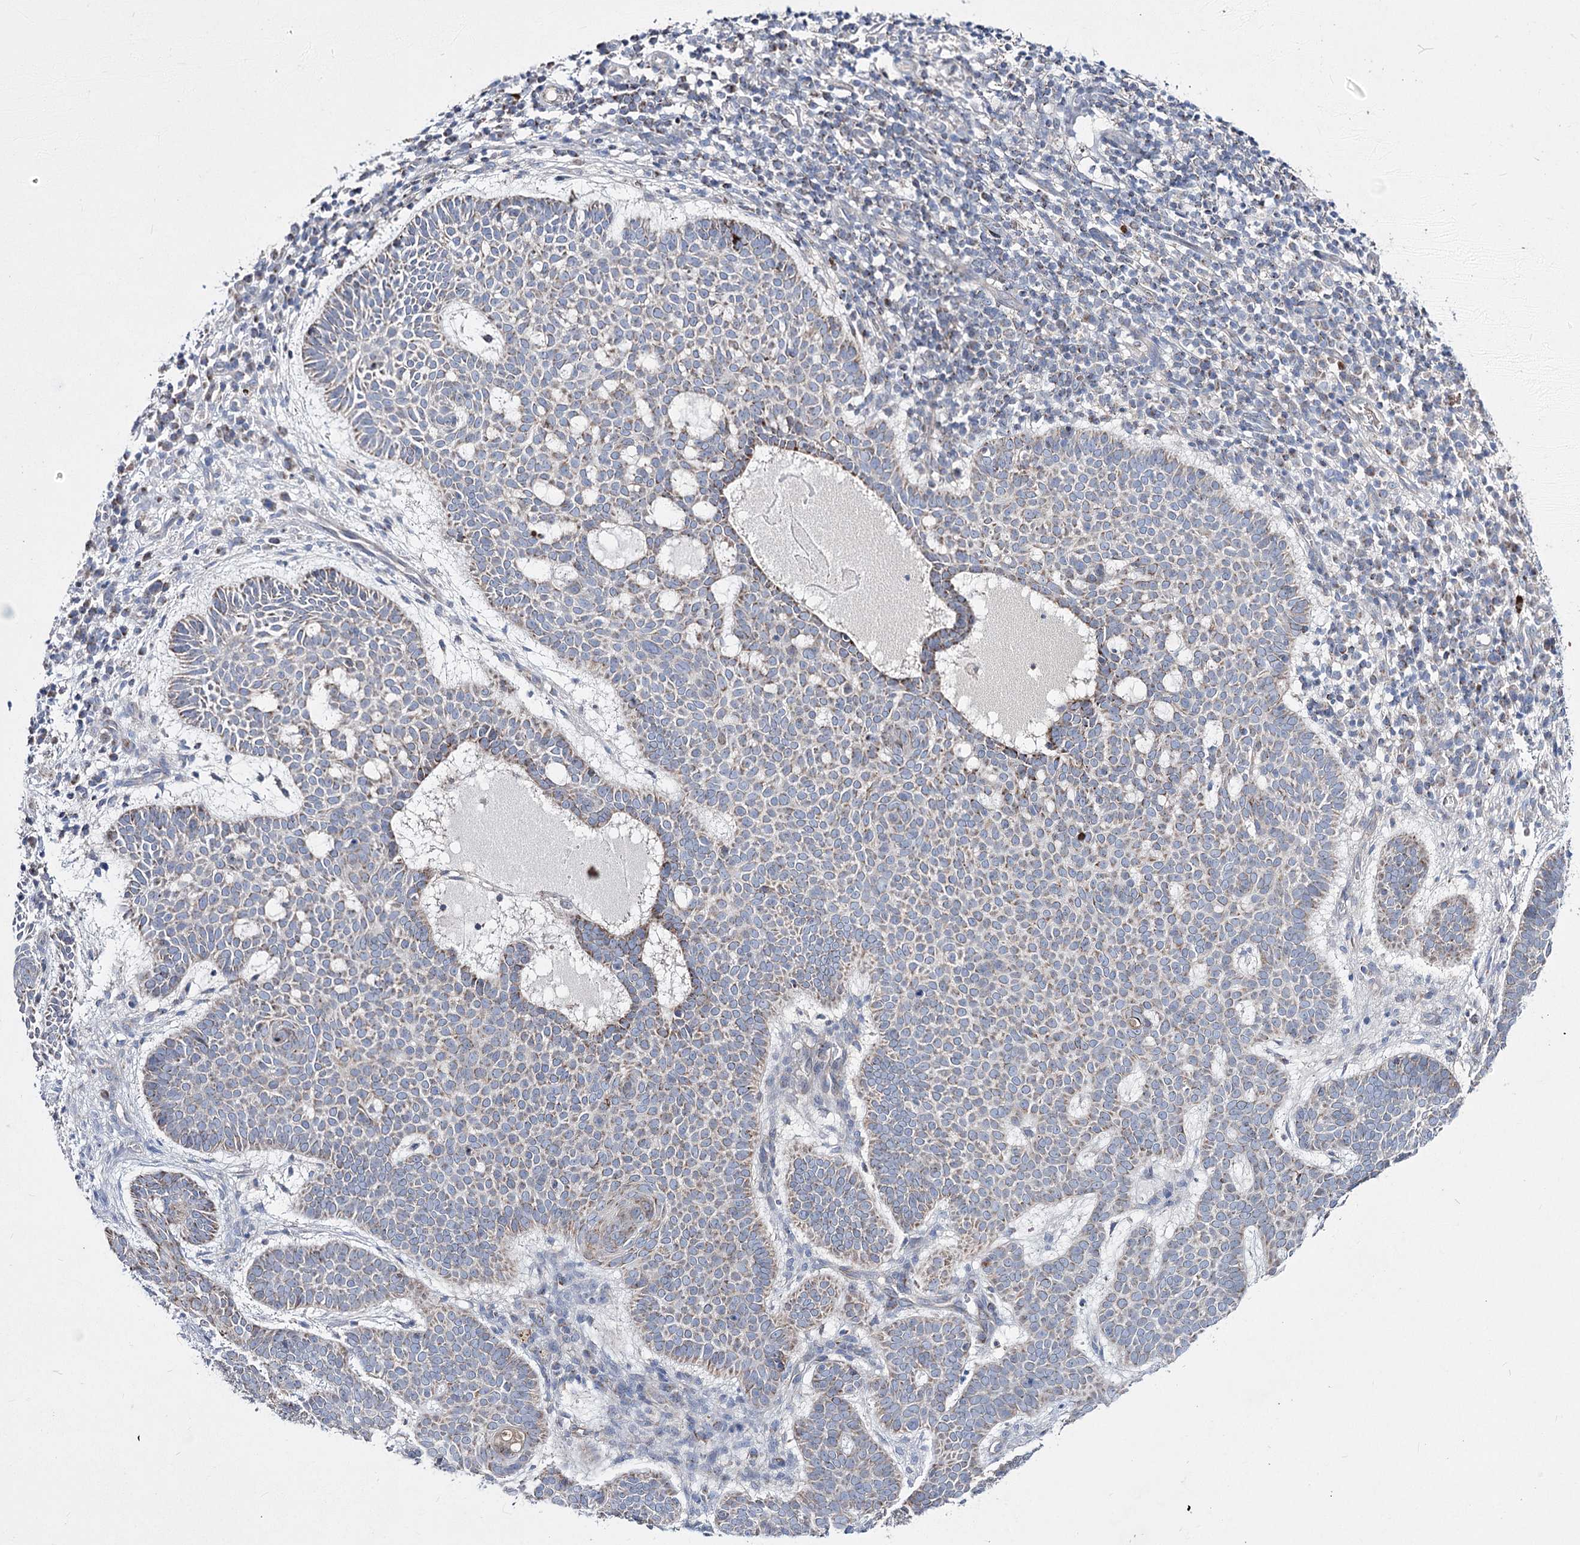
{"staining": {"intensity": "weak", "quantity": "25%-75%", "location": "cytoplasmic/membranous"}, "tissue": "skin cancer", "cell_type": "Tumor cells", "image_type": "cancer", "snomed": [{"axis": "morphology", "description": "Basal cell carcinoma"}, {"axis": "topography", "description": "Skin"}], "caption": "Brown immunohistochemical staining in skin cancer shows weak cytoplasmic/membranous expression in about 25%-75% of tumor cells.", "gene": "OSBPL5", "patient": {"sex": "male", "age": 85}}